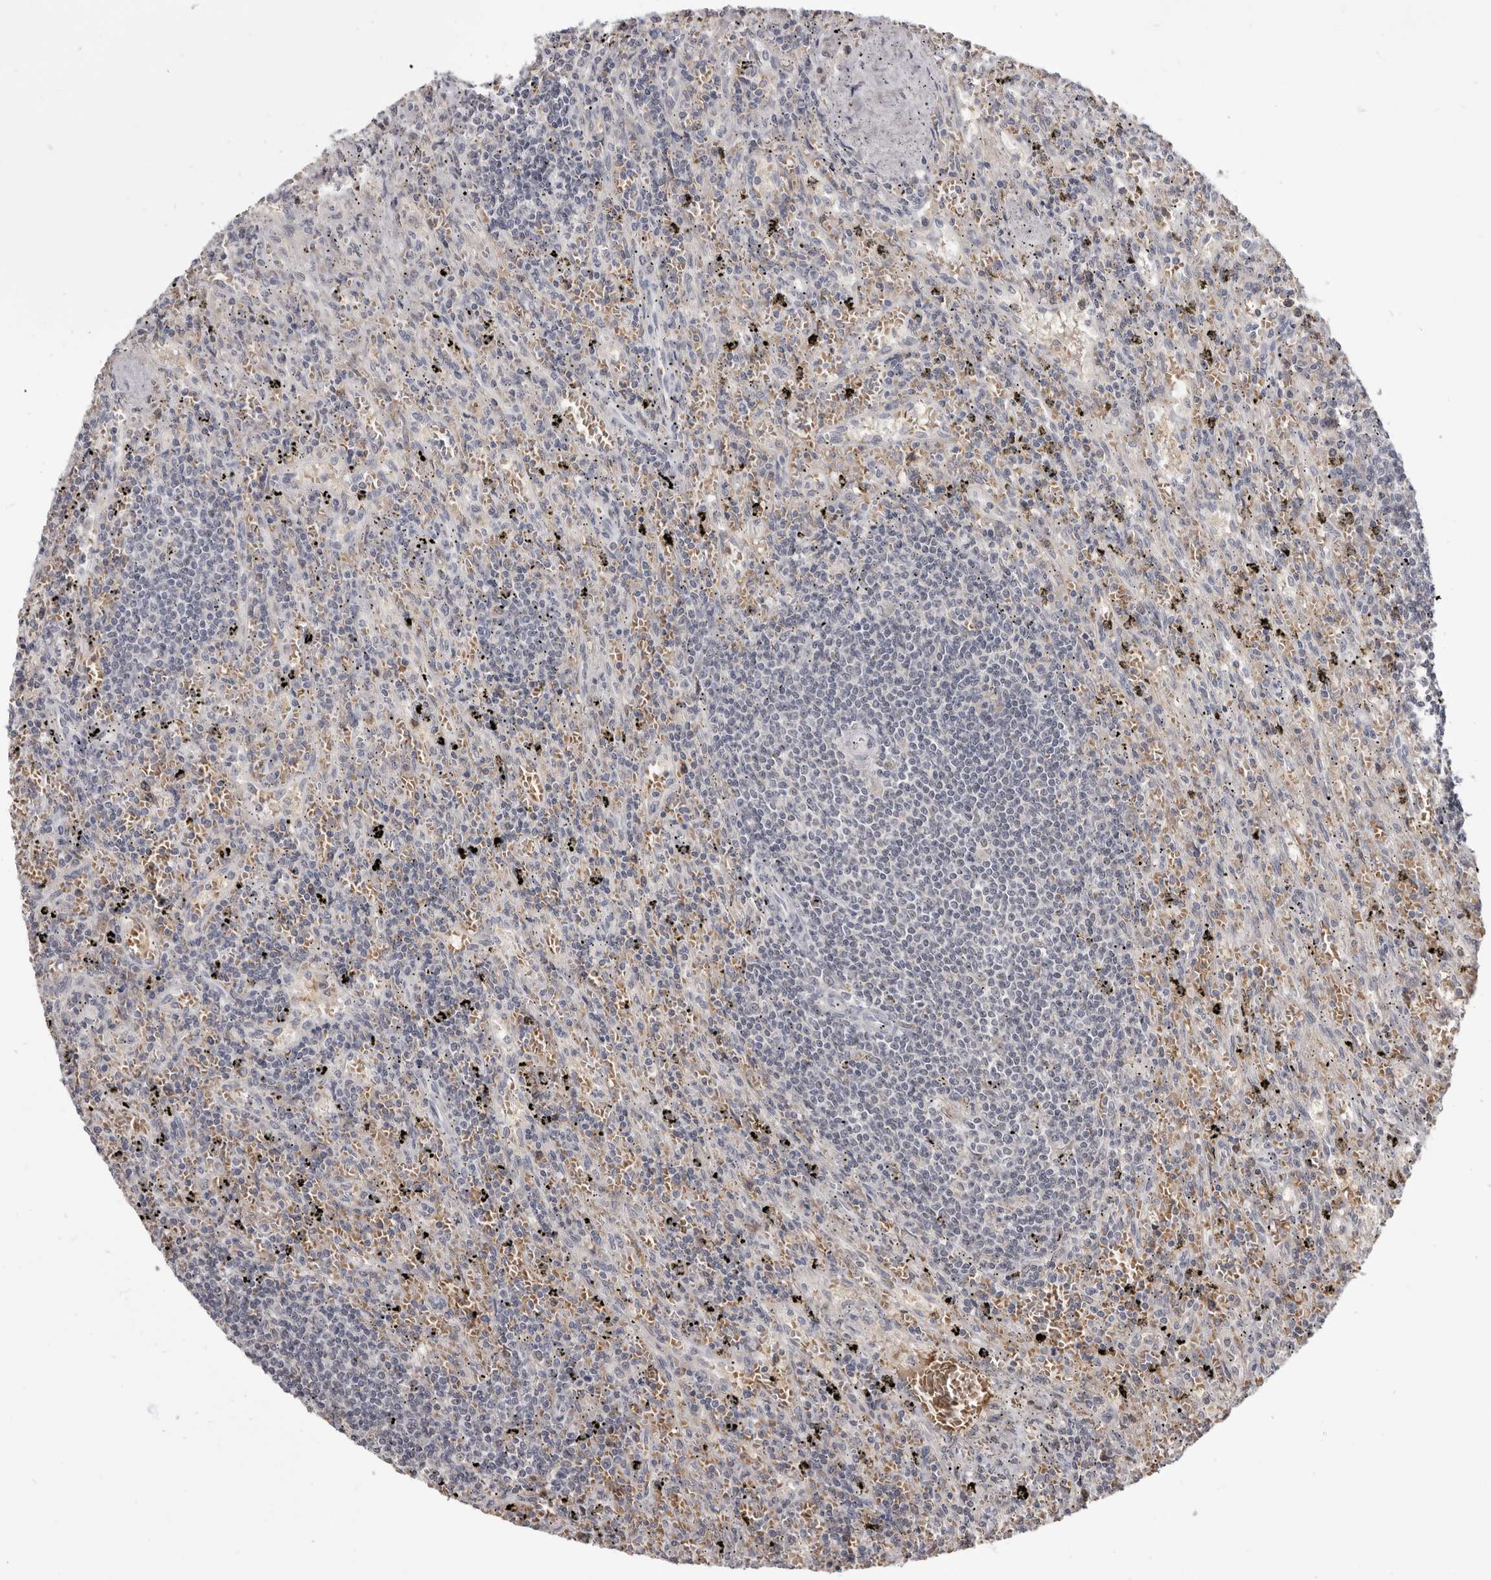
{"staining": {"intensity": "negative", "quantity": "none", "location": "none"}, "tissue": "lymphoma", "cell_type": "Tumor cells", "image_type": "cancer", "snomed": [{"axis": "morphology", "description": "Malignant lymphoma, non-Hodgkin's type, Low grade"}, {"axis": "topography", "description": "Spleen"}], "caption": "High power microscopy micrograph of an IHC photomicrograph of low-grade malignant lymphoma, non-Hodgkin's type, revealing no significant positivity in tumor cells.", "gene": "CGN", "patient": {"sex": "male", "age": 76}}